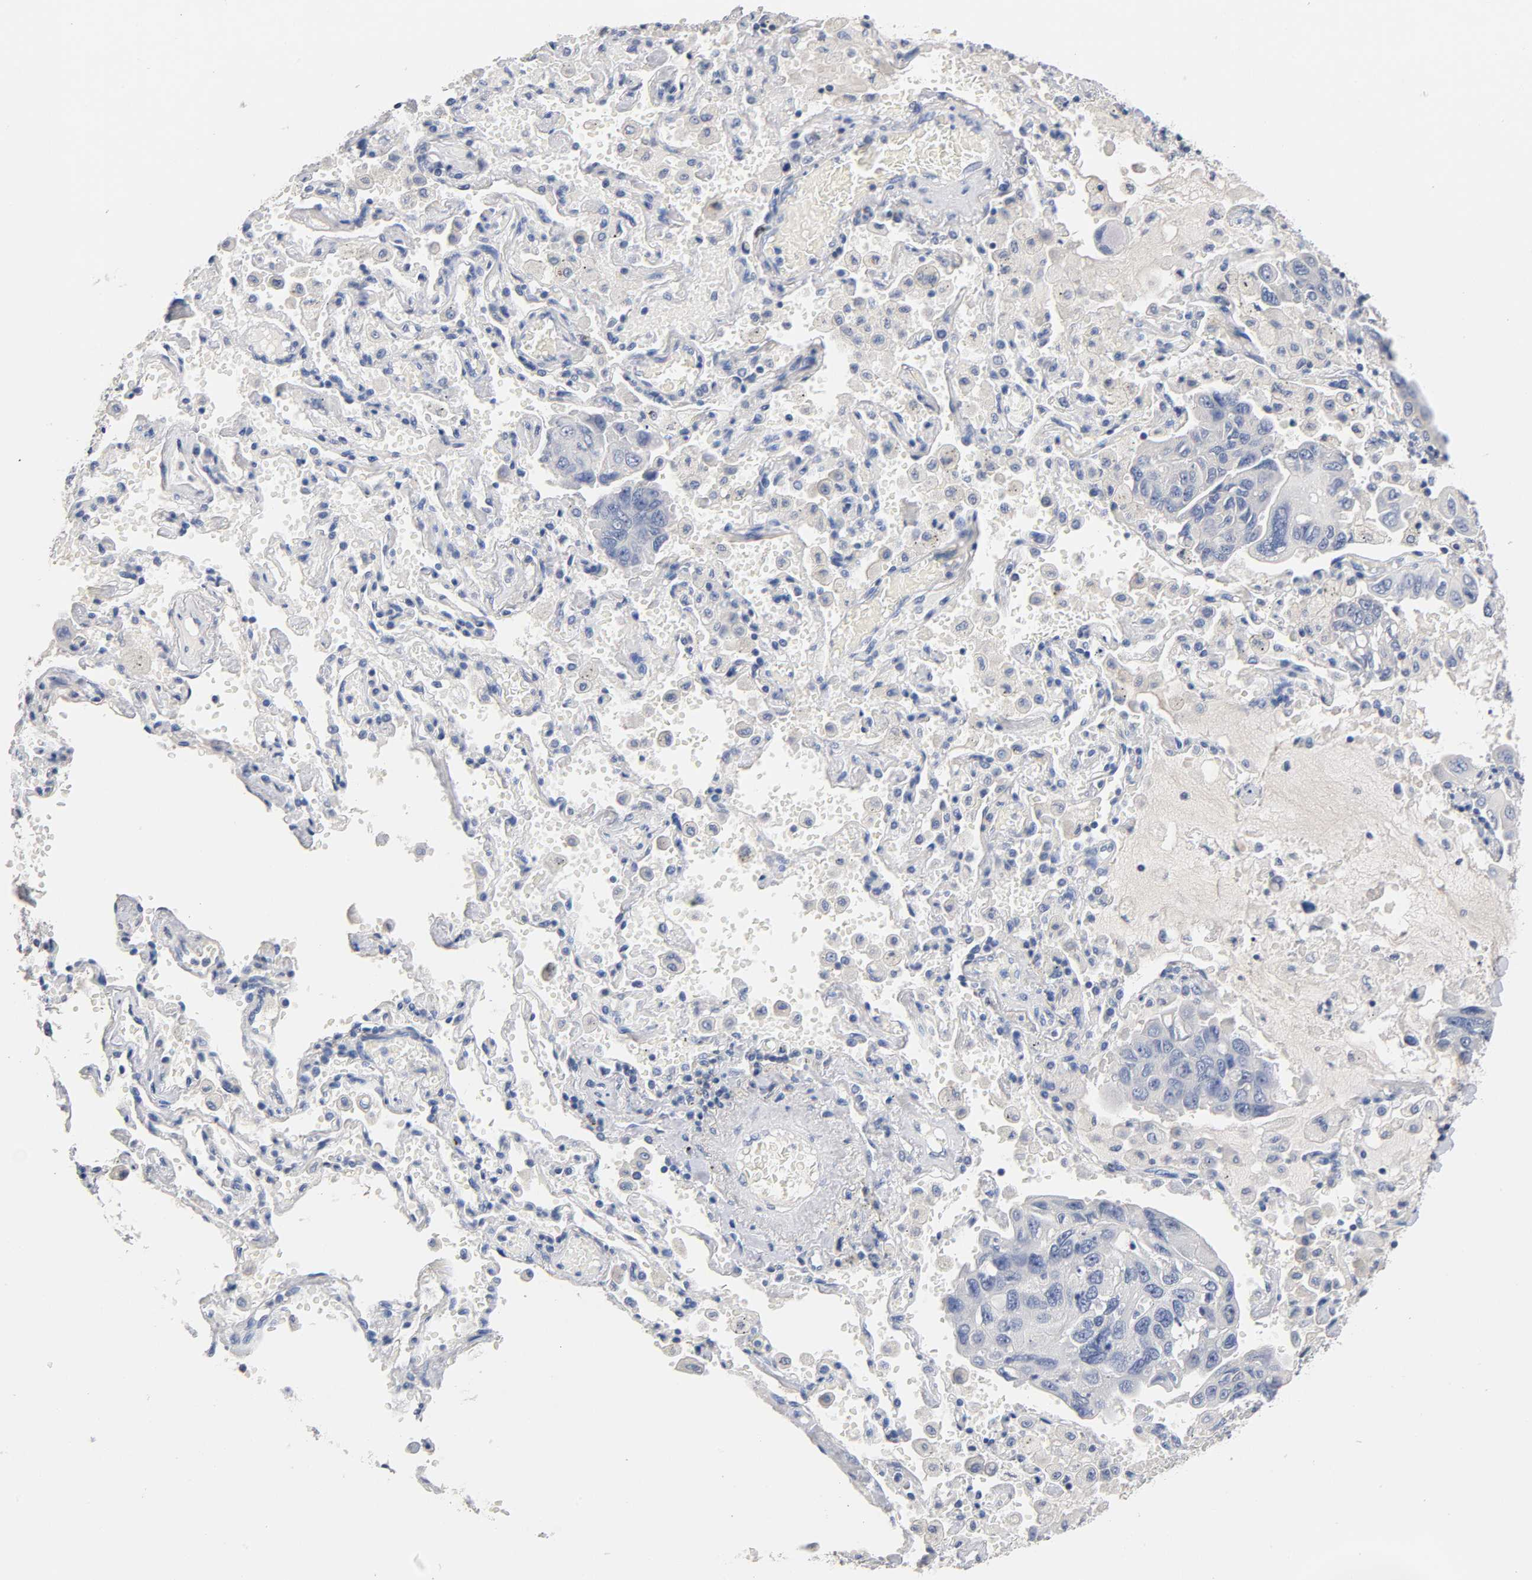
{"staining": {"intensity": "negative", "quantity": "none", "location": "none"}, "tissue": "lung cancer", "cell_type": "Tumor cells", "image_type": "cancer", "snomed": [{"axis": "morphology", "description": "Adenocarcinoma, NOS"}, {"axis": "topography", "description": "Lung"}], "caption": "This is an immunohistochemistry (IHC) micrograph of human lung cancer (adenocarcinoma). There is no expression in tumor cells.", "gene": "ZCCHC13", "patient": {"sex": "male", "age": 64}}